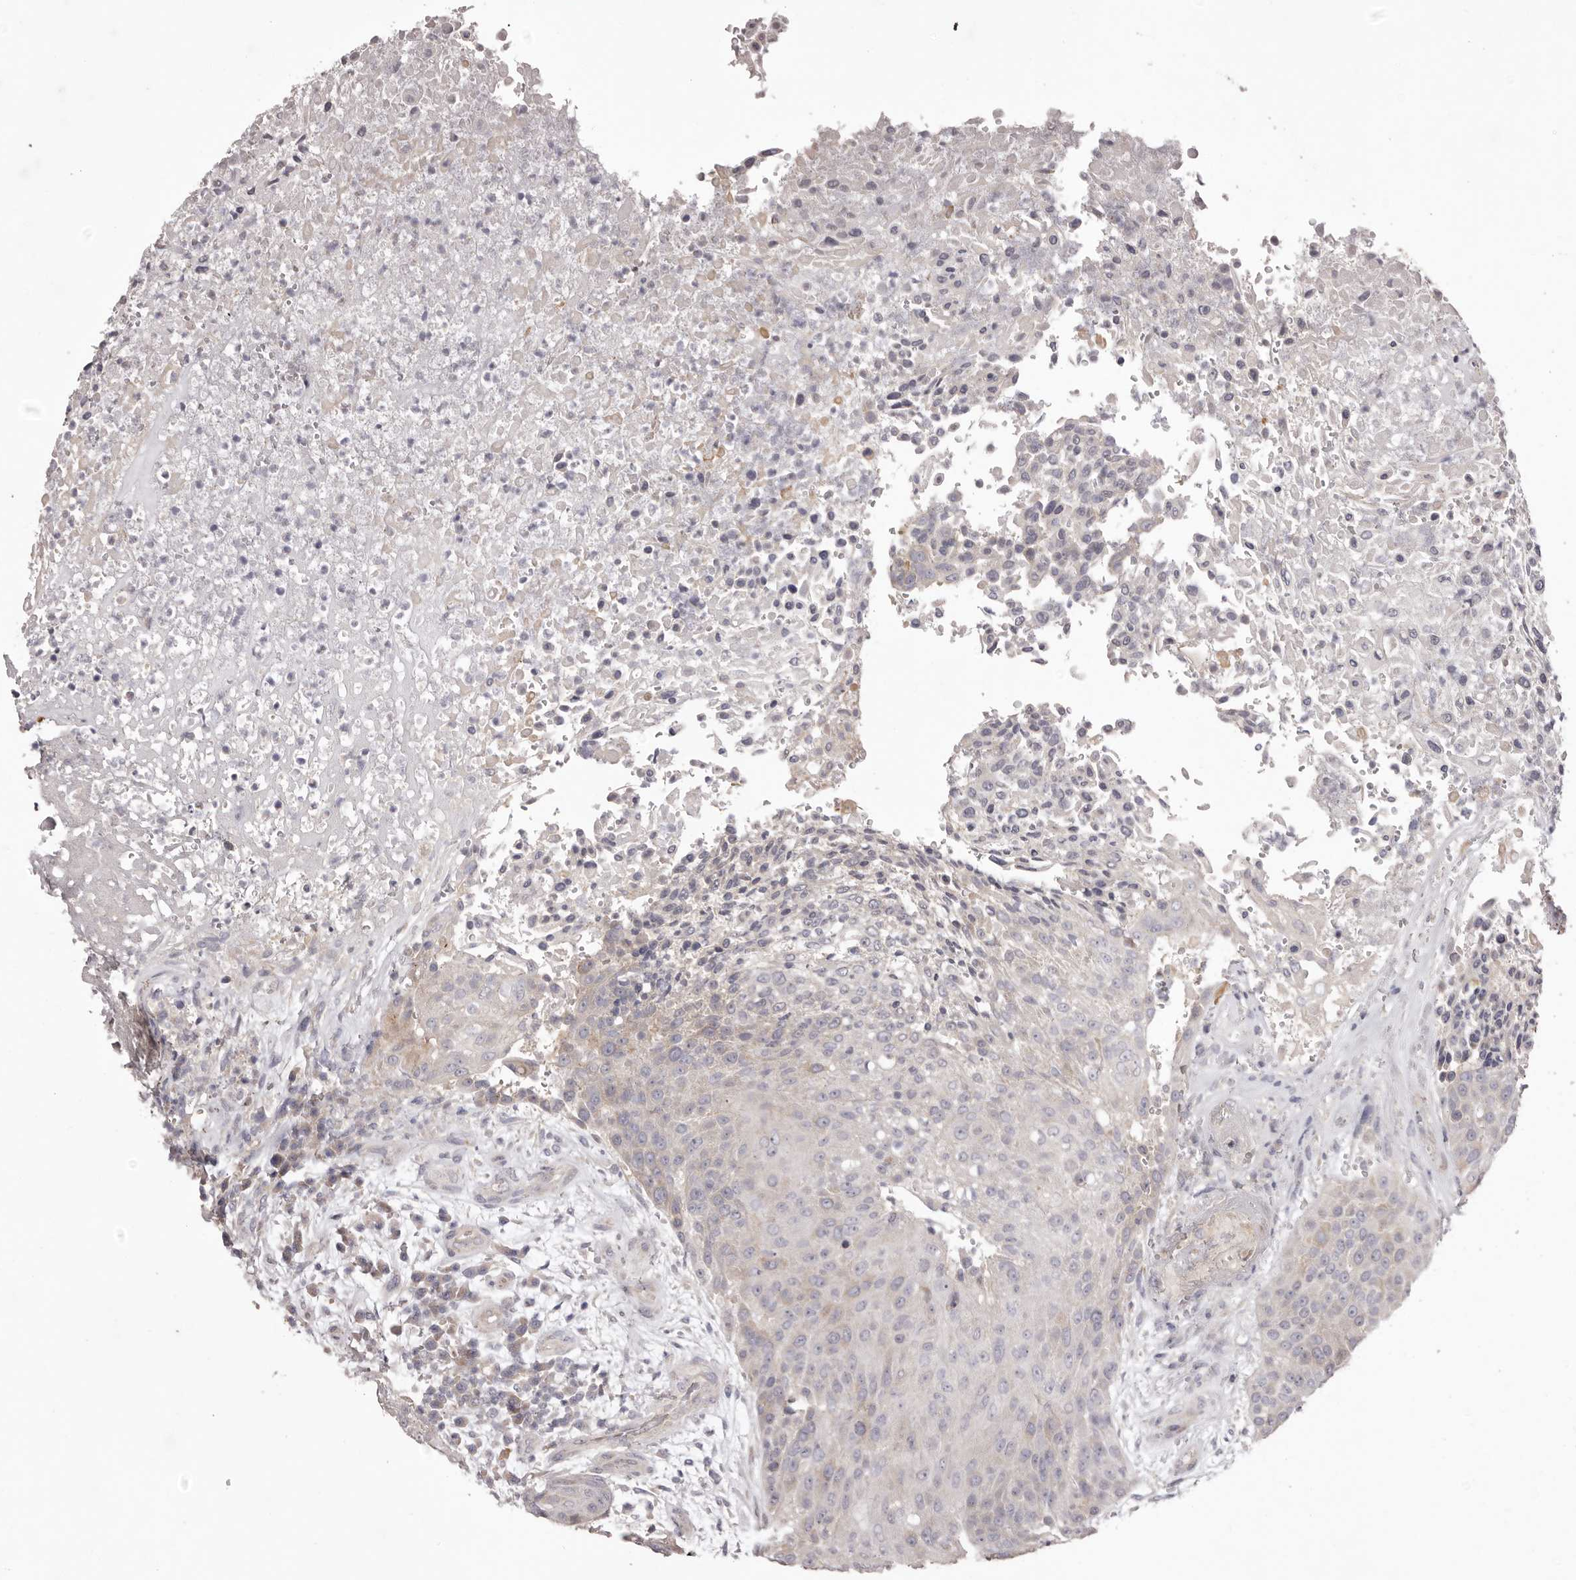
{"staining": {"intensity": "negative", "quantity": "none", "location": "none"}, "tissue": "urothelial cancer", "cell_type": "Tumor cells", "image_type": "cancer", "snomed": [{"axis": "morphology", "description": "Urothelial carcinoma, High grade"}, {"axis": "topography", "description": "Urinary bladder"}], "caption": "Tumor cells are negative for protein expression in human high-grade urothelial carcinoma.", "gene": "PNRC1", "patient": {"sex": "female", "age": 63}}